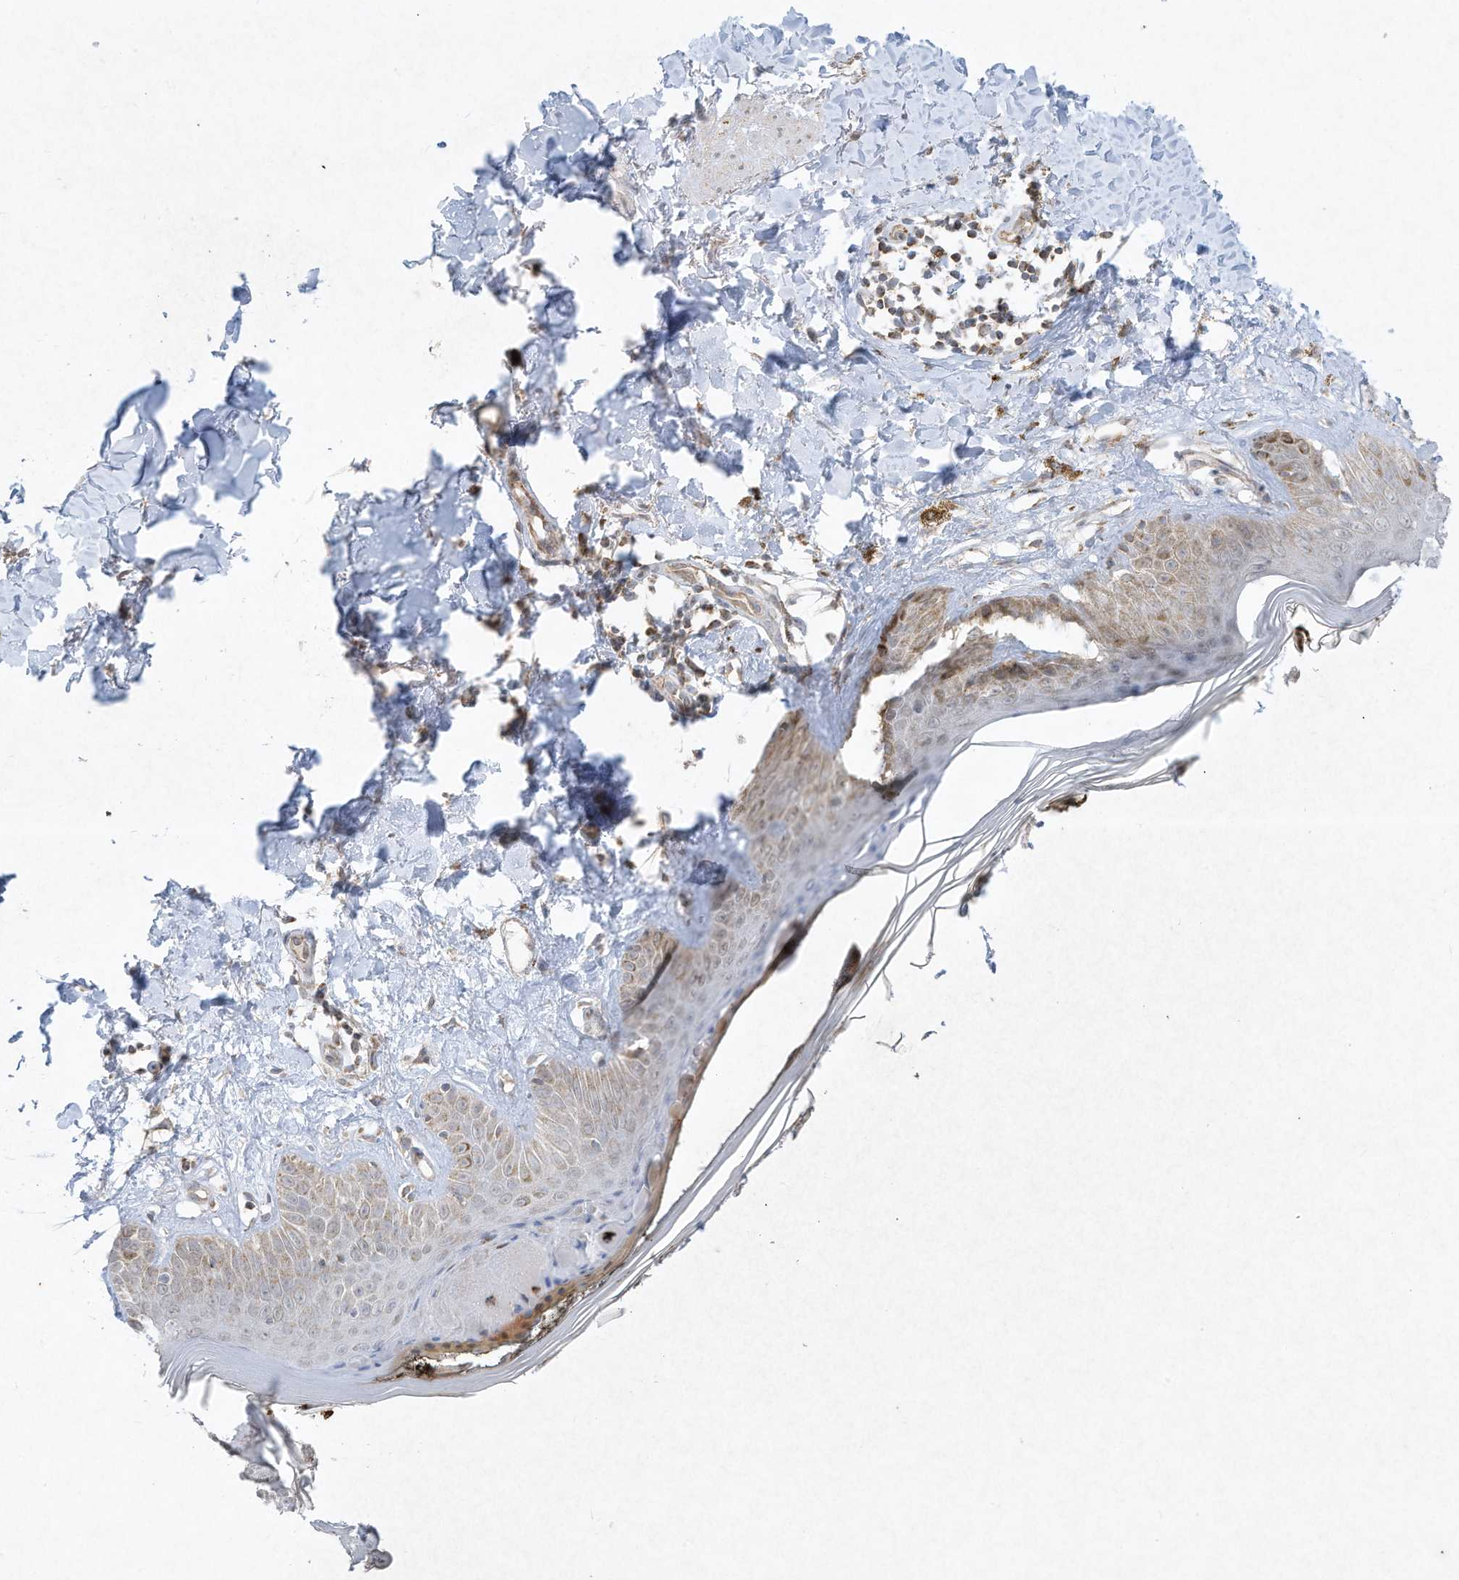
{"staining": {"intensity": "weak", "quantity": "25%-75%", "location": "cytoplasmic/membranous"}, "tissue": "skin", "cell_type": "Fibroblasts", "image_type": "normal", "snomed": [{"axis": "morphology", "description": "Normal tissue, NOS"}, {"axis": "topography", "description": "Skin"}], "caption": "High-magnification brightfield microscopy of benign skin stained with DAB (brown) and counterstained with hematoxylin (blue). fibroblasts exhibit weak cytoplasmic/membranous expression is present in approximately25%-75% of cells. (Stains: DAB (3,3'-diaminobenzidine) in brown, nuclei in blue, Microscopy: brightfield microscopy at high magnification).", "gene": "CHRNA4", "patient": {"sex": "female", "age": 64}}